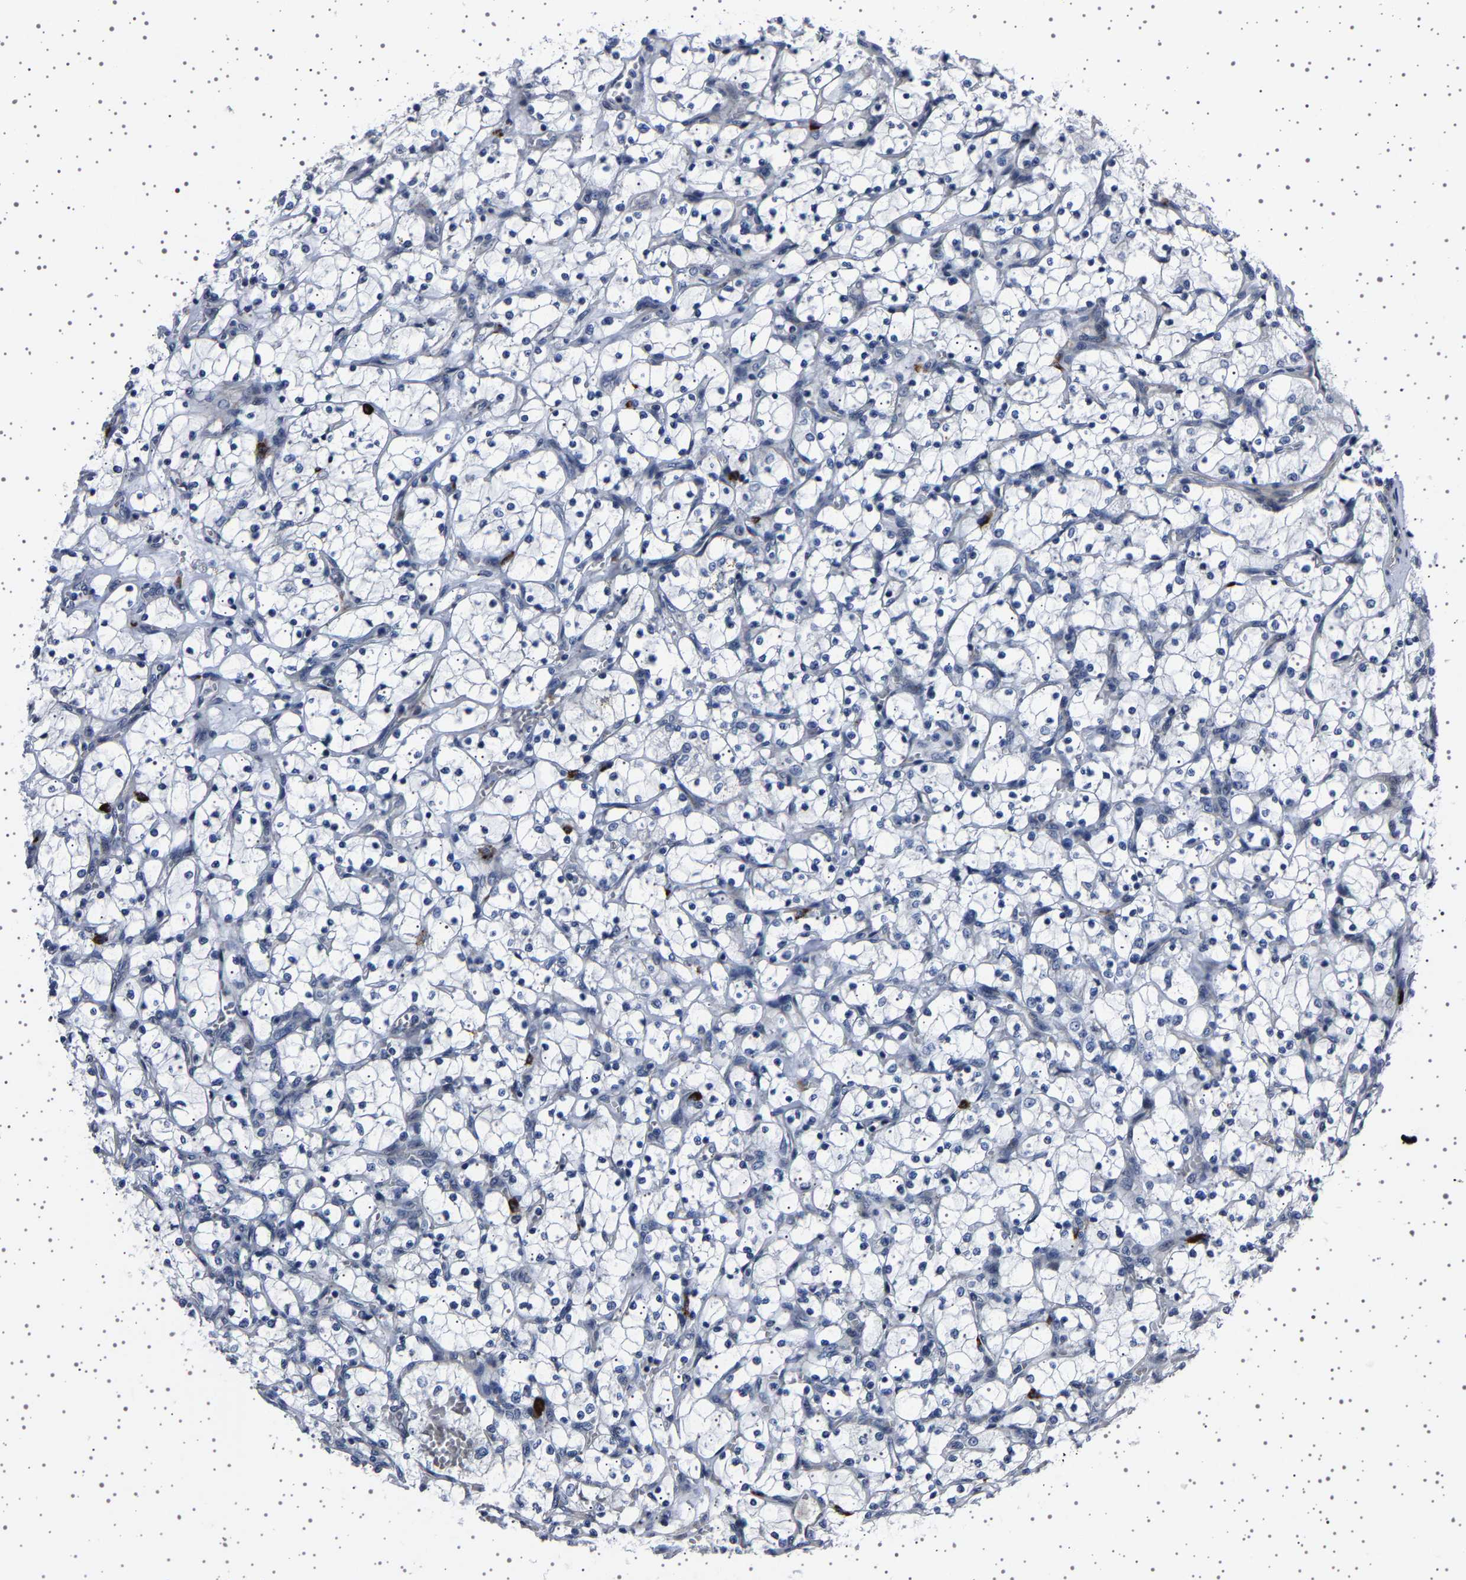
{"staining": {"intensity": "negative", "quantity": "none", "location": "none"}, "tissue": "renal cancer", "cell_type": "Tumor cells", "image_type": "cancer", "snomed": [{"axis": "morphology", "description": "Adenocarcinoma, NOS"}, {"axis": "topography", "description": "Kidney"}], "caption": "IHC photomicrograph of neoplastic tissue: renal adenocarcinoma stained with DAB shows no significant protein expression in tumor cells.", "gene": "PAK5", "patient": {"sex": "female", "age": 69}}